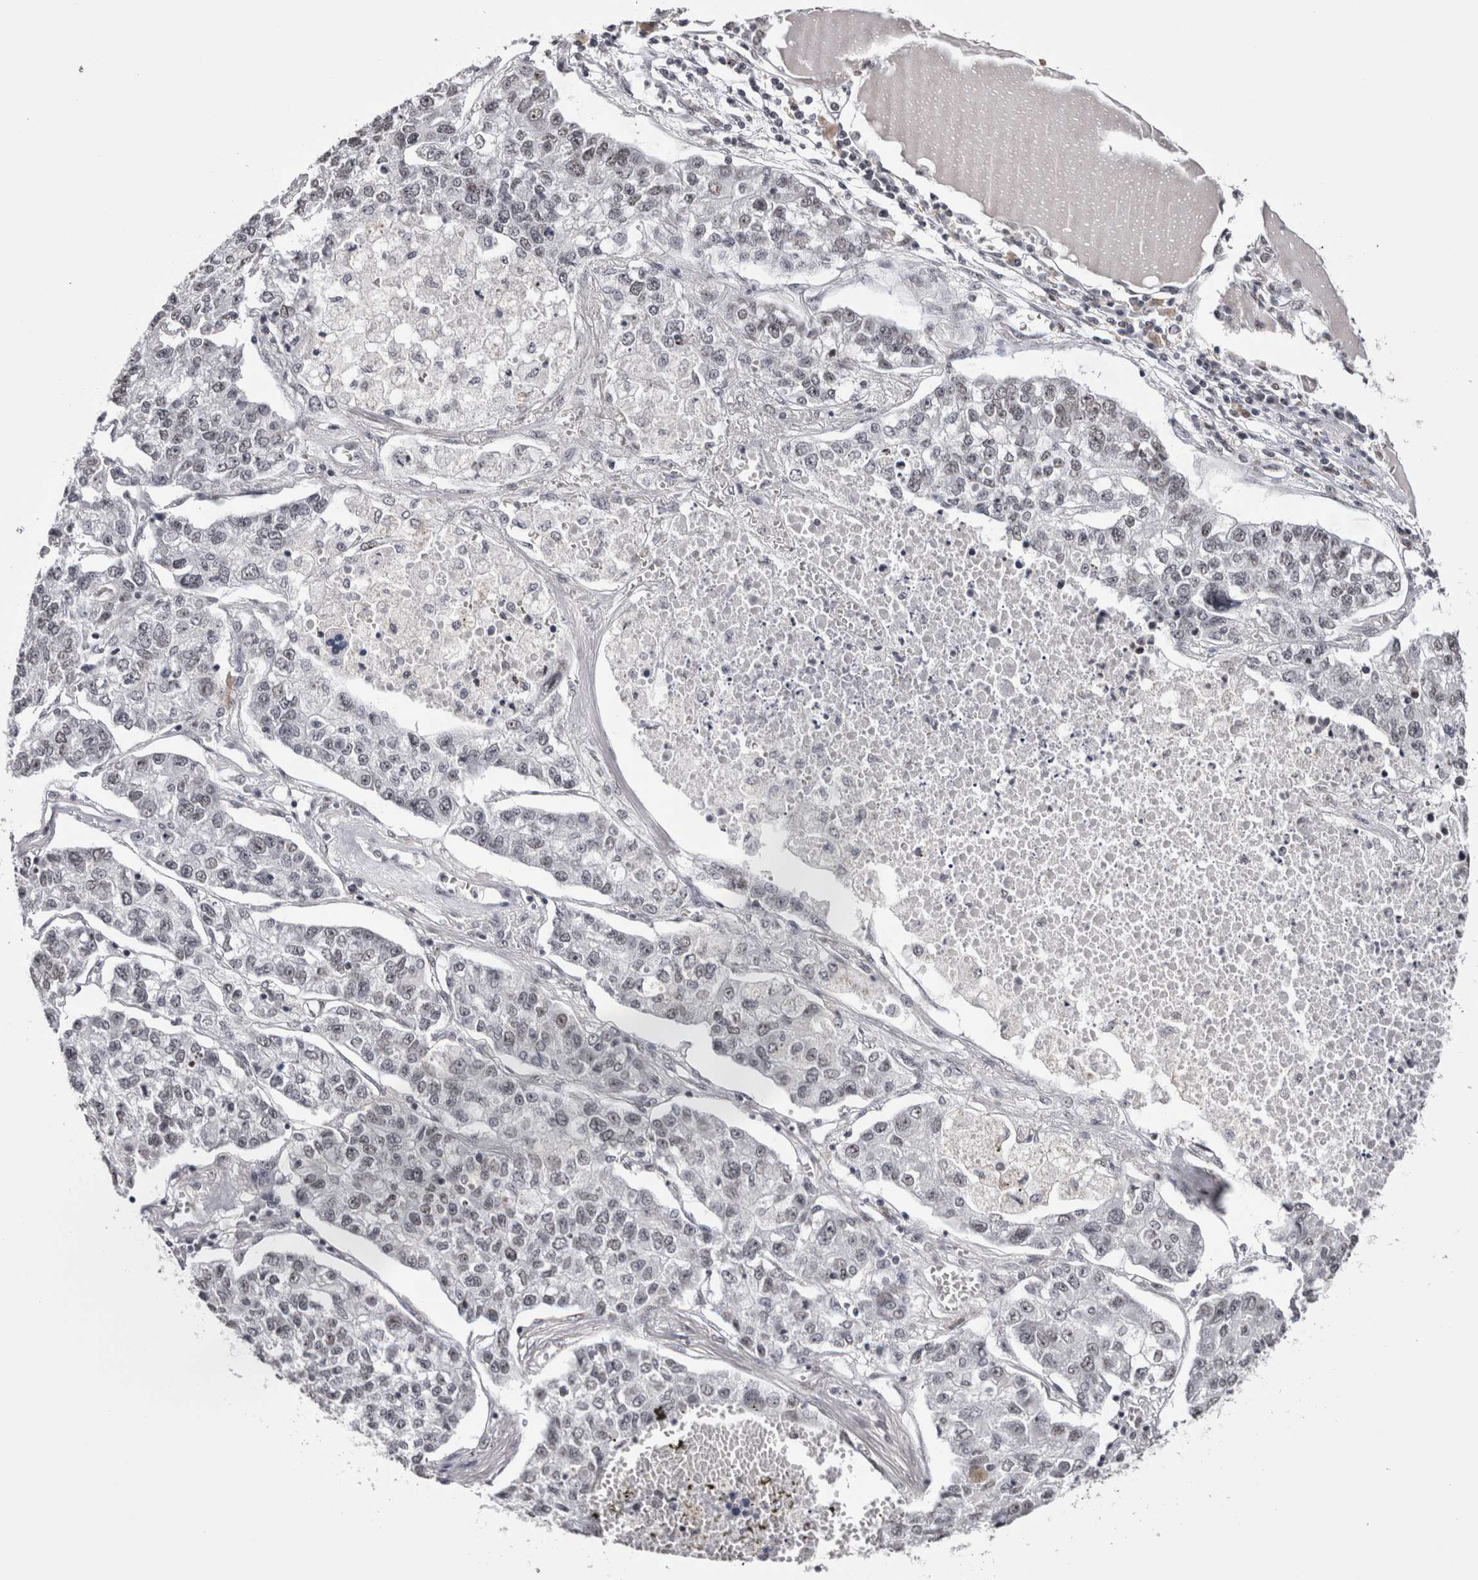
{"staining": {"intensity": "weak", "quantity": "<25%", "location": "nuclear"}, "tissue": "lung cancer", "cell_type": "Tumor cells", "image_type": "cancer", "snomed": [{"axis": "morphology", "description": "Adenocarcinoma, NOS"}, {"axis": "topography", "description": "Lung"}], "caption": "The immunohistochemistry micrograph has no significant staining in tumor cells of lung cancer tissue.", "gene": "SMC1A", "patient": {"sex": "male", "age": 49}}